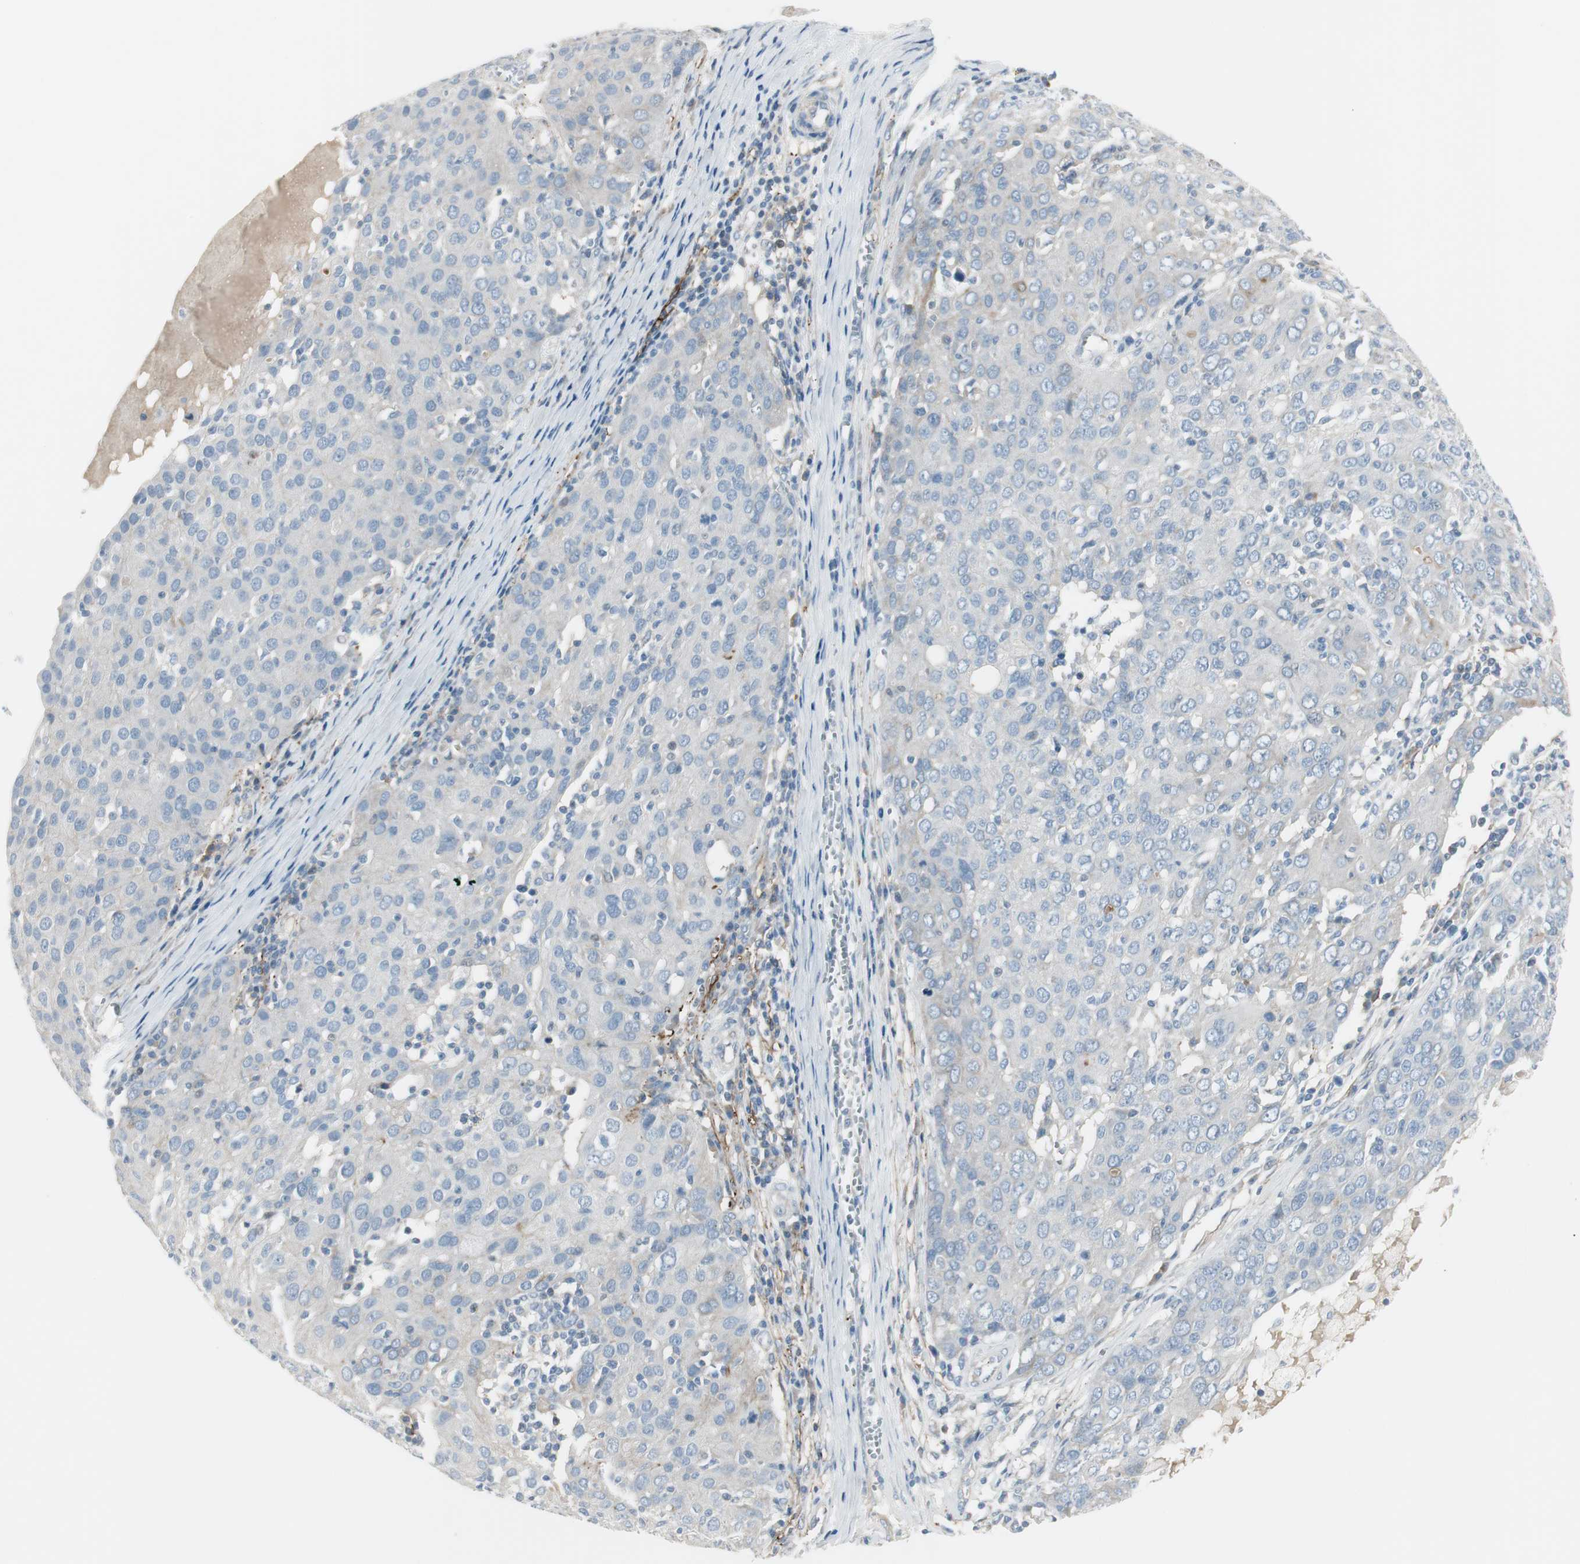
{"staining": {"intensity": "negative", "quantity": "none", "location": "none"}, "tissue": "ovarian cancer", "cell_type": "Tumor cells", "image_type": "cancer", "snomed": [{"axis": "morphology", "description": "Carcinoma, endometroid"}, {"axis": "topography", "description": "Ovary"}], "caption": "Tumor cells show no significant protein staining in endometroid carcinoma (ovarian). (DAB IHC, high magnification).", "gene": "CACNA2D1", "patient": {"sex": "female", "age": 50}}